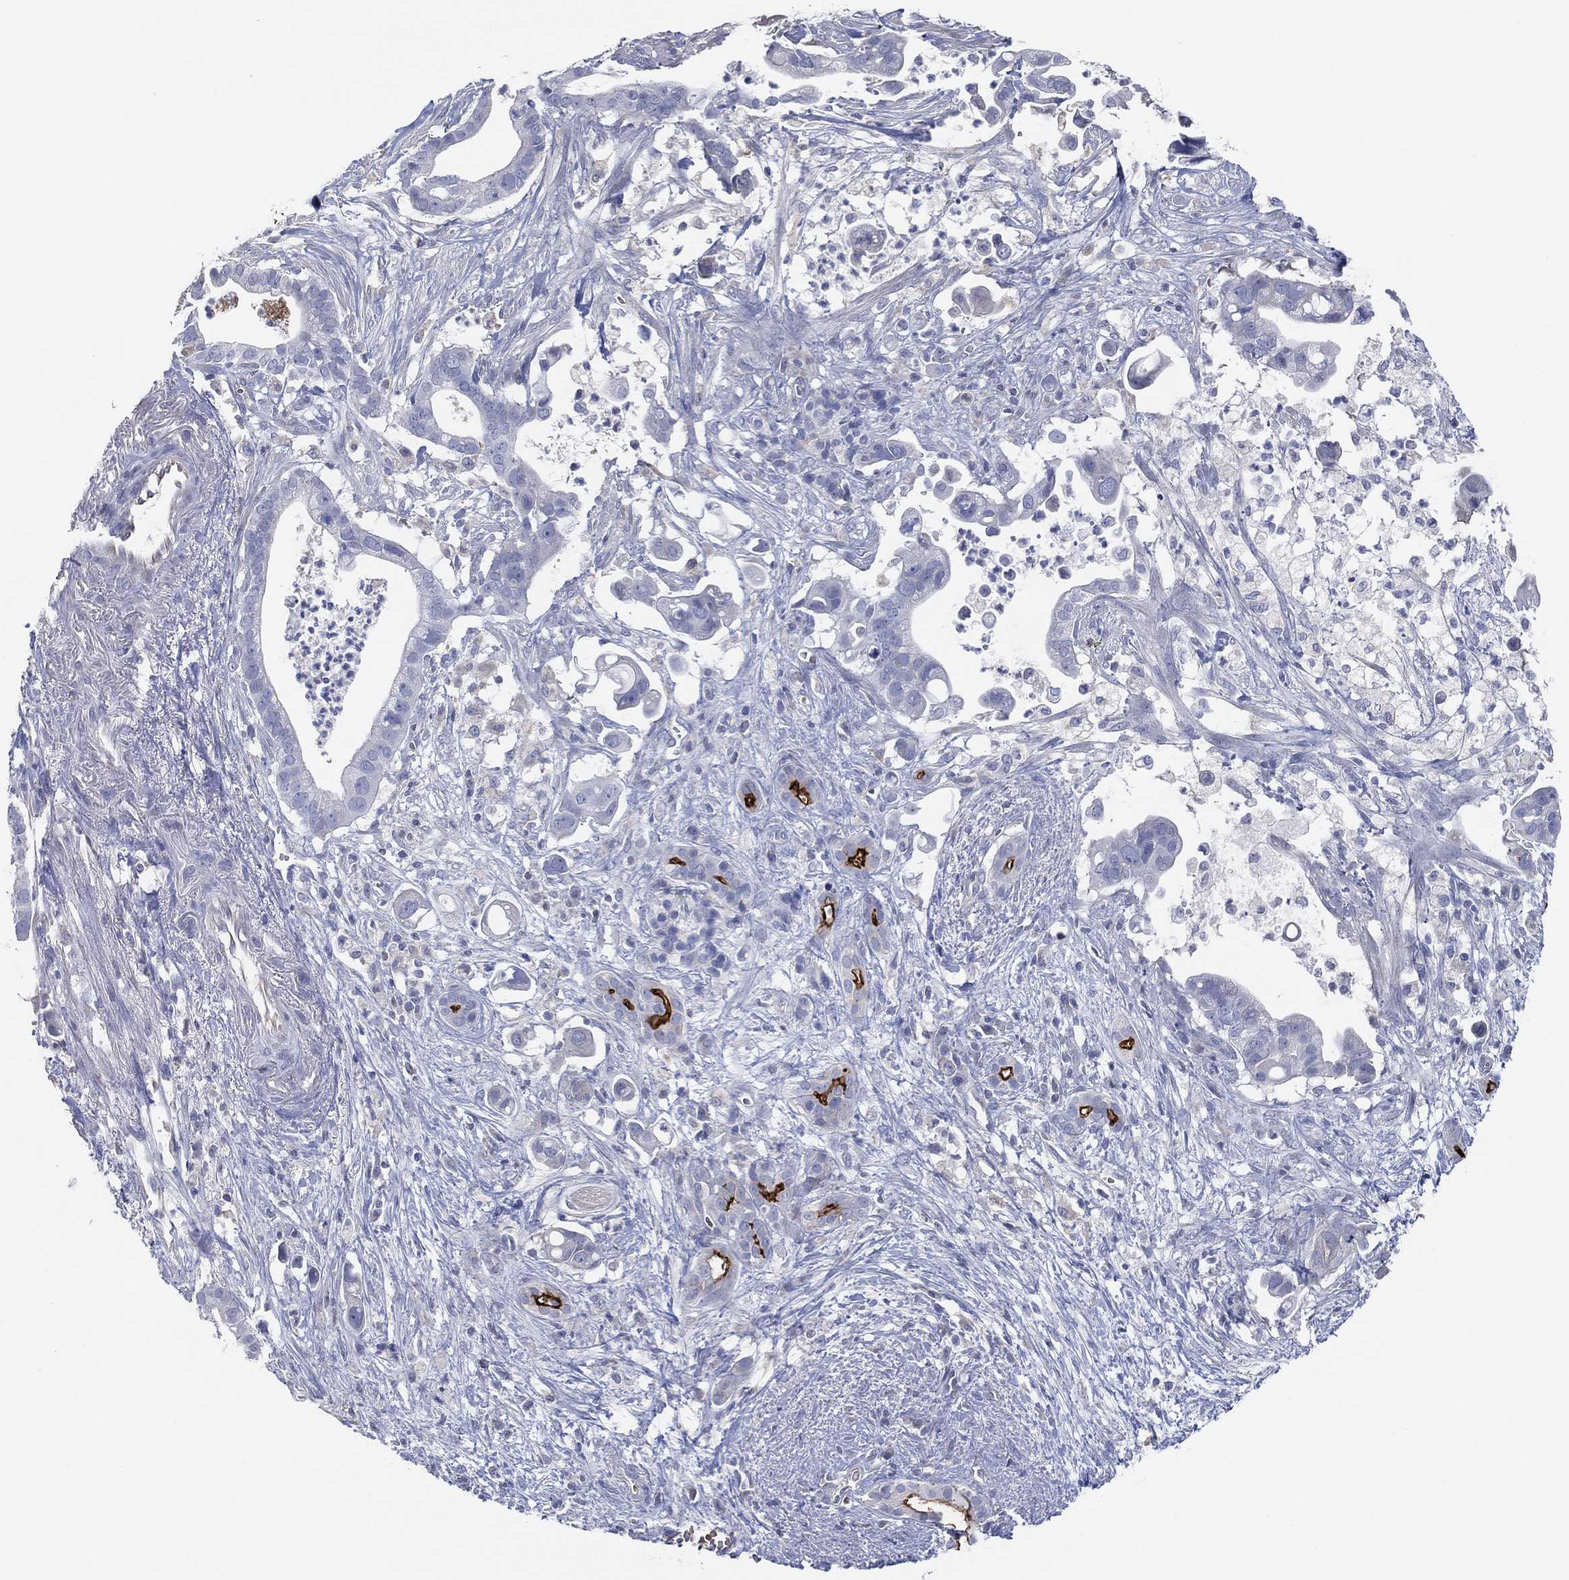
{"staining": {"intensity": "negative", "quantity": "none", "location": "none"}, "tissue": "pancreatic cancer", "cell_type": "Tumor cells", "image_type": "cancer", "snomed": [{"axis": "morphology", "description": "Adenocarcinoma, NOS"}, {"axis": "topography", "description": "Pancreas"}], "caption": "Pancreatic cancer was stained to show a protein in brown. There is no significant staining in tumor cells.", "gene": "CFTR", "patient": {"sex": "male", "age": 61}}